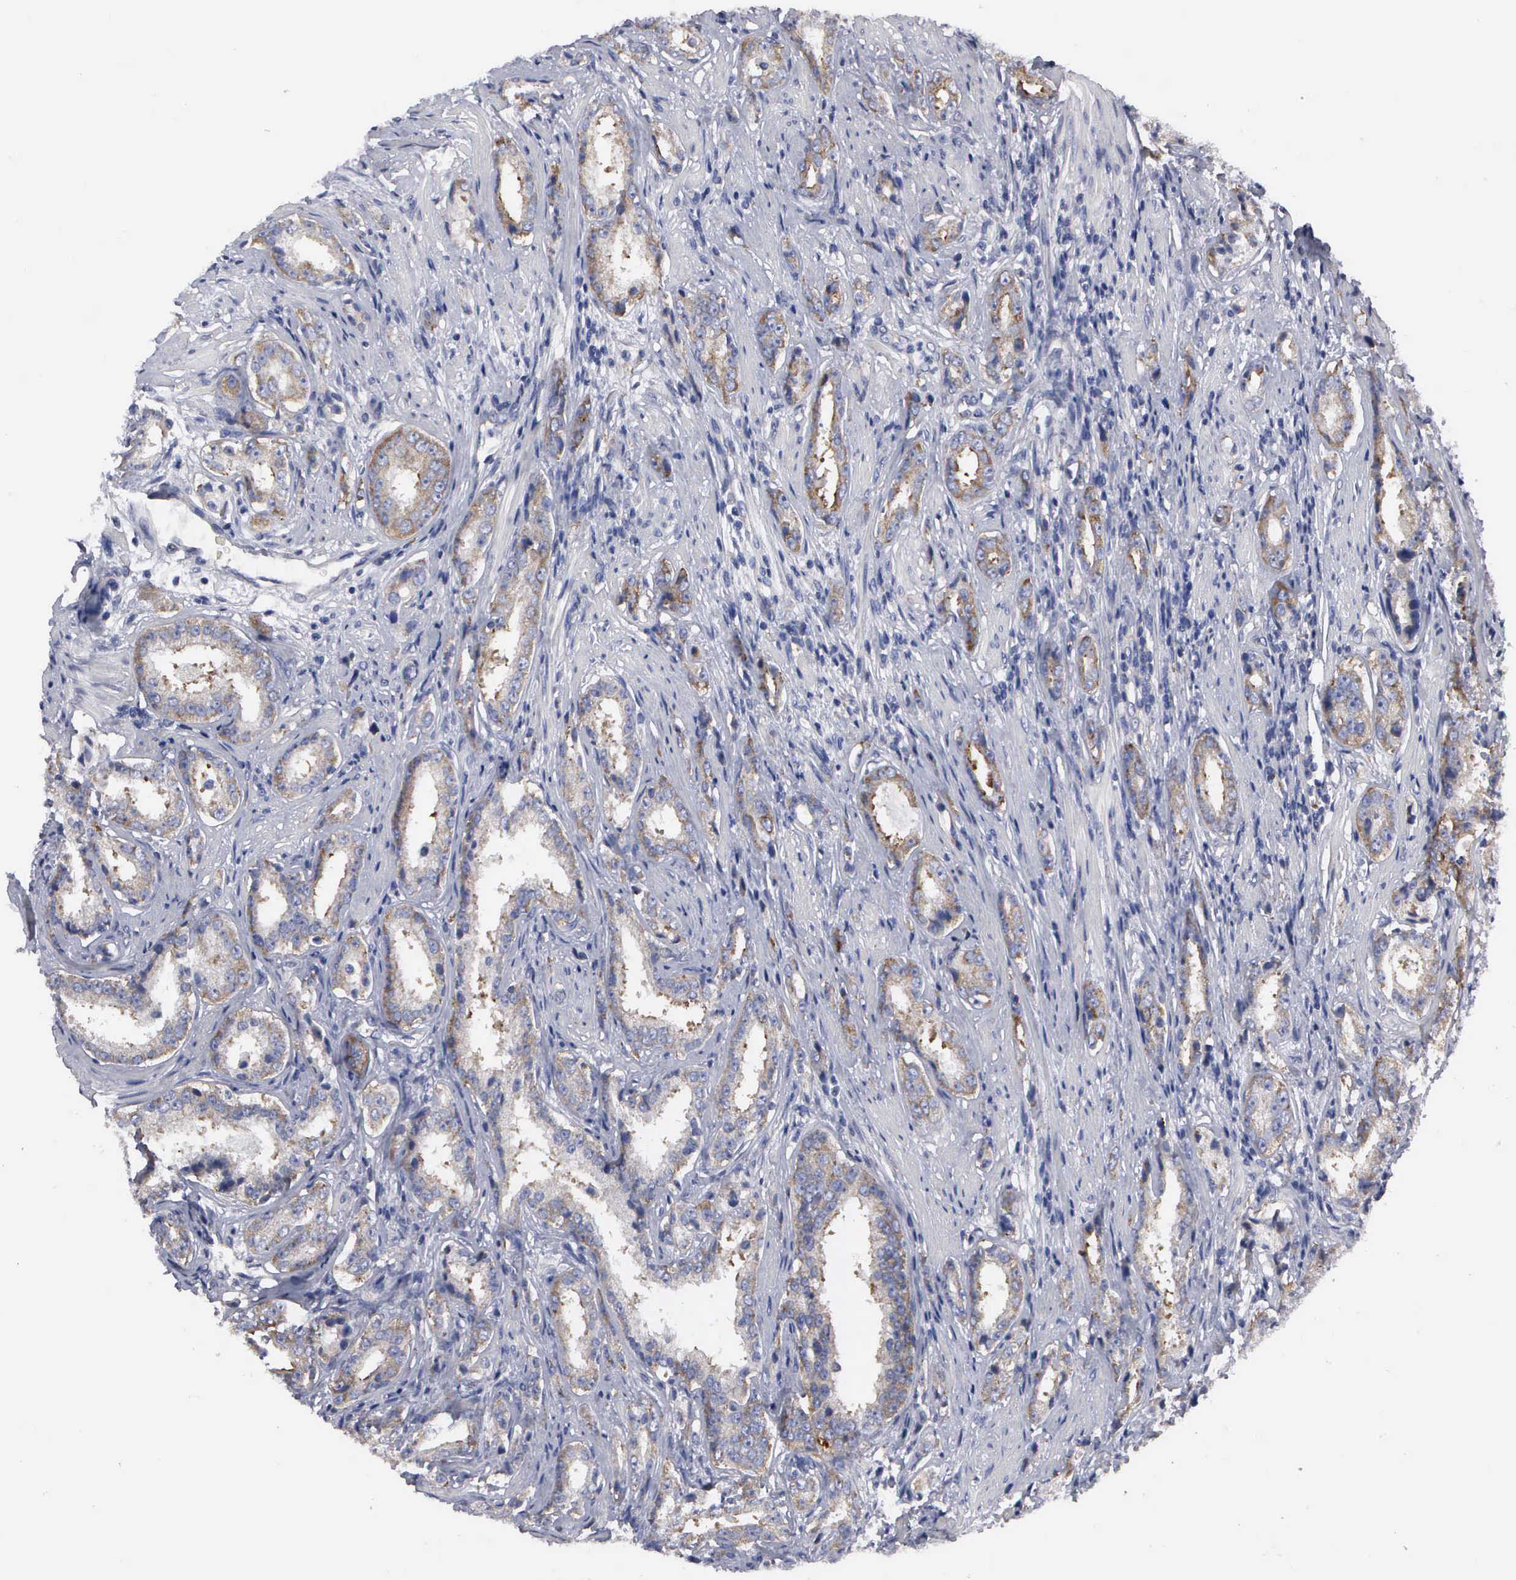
{"staining": {"intensity": "moderate", "quantity": ">75%", "location": "cytoplasmic/membranous"}, "tissue": "prostate cancer", "cell_type": "Tumor cells", "image_type": "cancer", "snomed": [{"axis": "morphology", "description": "Adenocarcinoma, Medium grade"}, {"axis": "topography", "description": "Prostate"}], "caption": "A brown stain labels moderate cytoplasmic/membranous positivity of a protein in human adenocarcinoma (medium-grade) (prostate) tumor cells.", "gene": "TXLNG", "patient": {"sex": "male", "age": 53}}